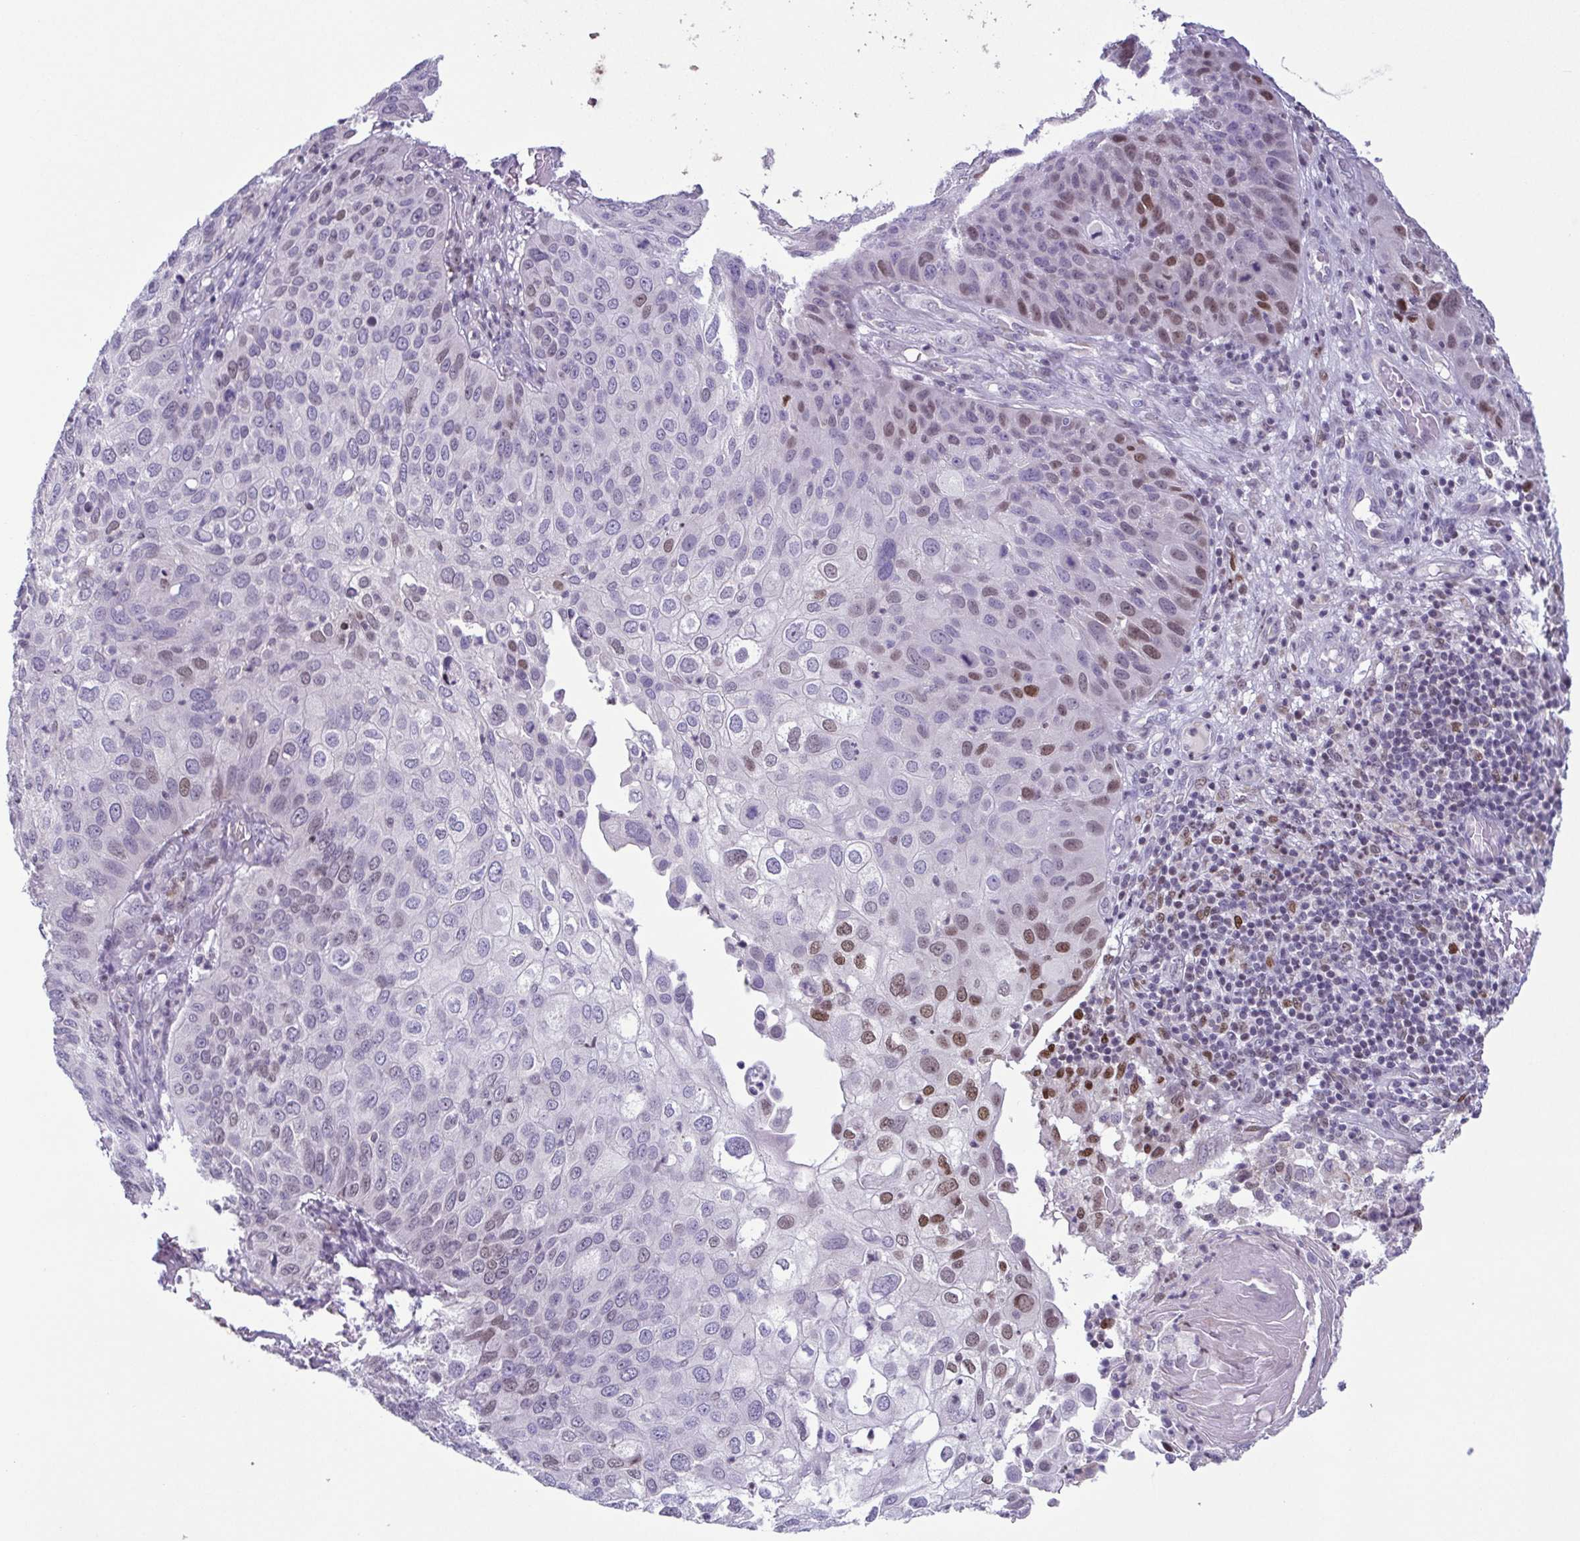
{"staining": {"intensity": "moderate", "quantity": "<25%", "location": "nuclear"}, "tissue": "skin cancer", "cell_type": "Tumor cells", "image_type": "cancer", "snomed": [{"axis": "morphology", "description": "Squamous cell carcinoma, NOS"}, {"axis": "topography", "description": "Skin"}], "caption": "A brown stain highlights moderate nuclear expression of a protein in squamous cell carcinoma (skin) tumor cells. (DAB (3,3'-diaminobenzidine) IHC with brightfield microscopy, high magnification).", "gene": "IRF1", "patient": {"sex": "male", "age": 87}}